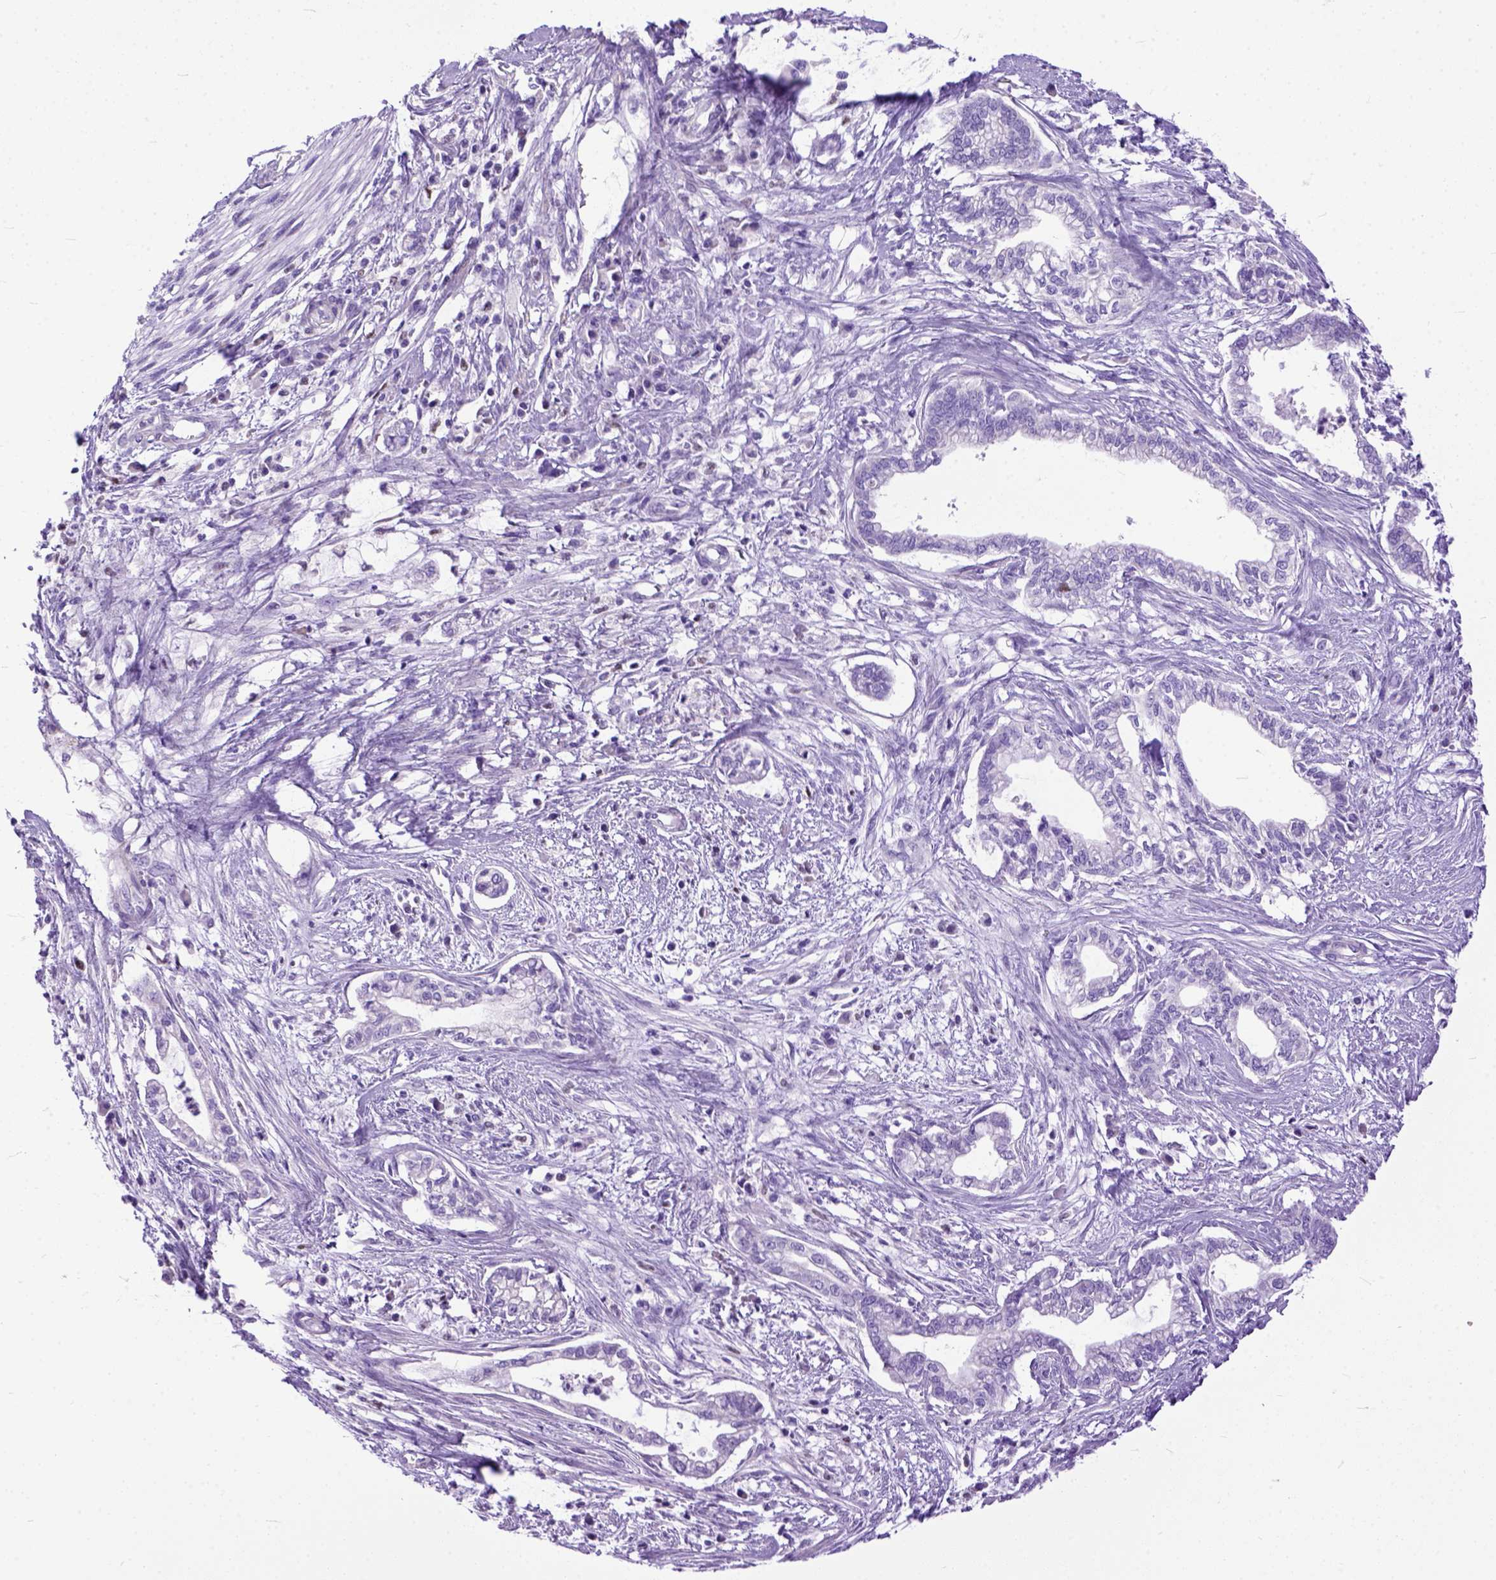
{"staining": {"intensity": "negative", "quantity": "none", "location": "none"}, "tissue": "cervical cancer", "cell_type": "Tumor cells", "image_type": "cancer", "snomed": [{"axis": "morphology", "description": "Adenocarcinoma, NOS"}, {"axis": "topography", "description": "Cervix"}], "caption": "The histopathology image displays no significant expression in tumor cells of adenocarcinoma (cervical).", "gene": "CRB1", "patient": {"sex": "female", "age": 62}}